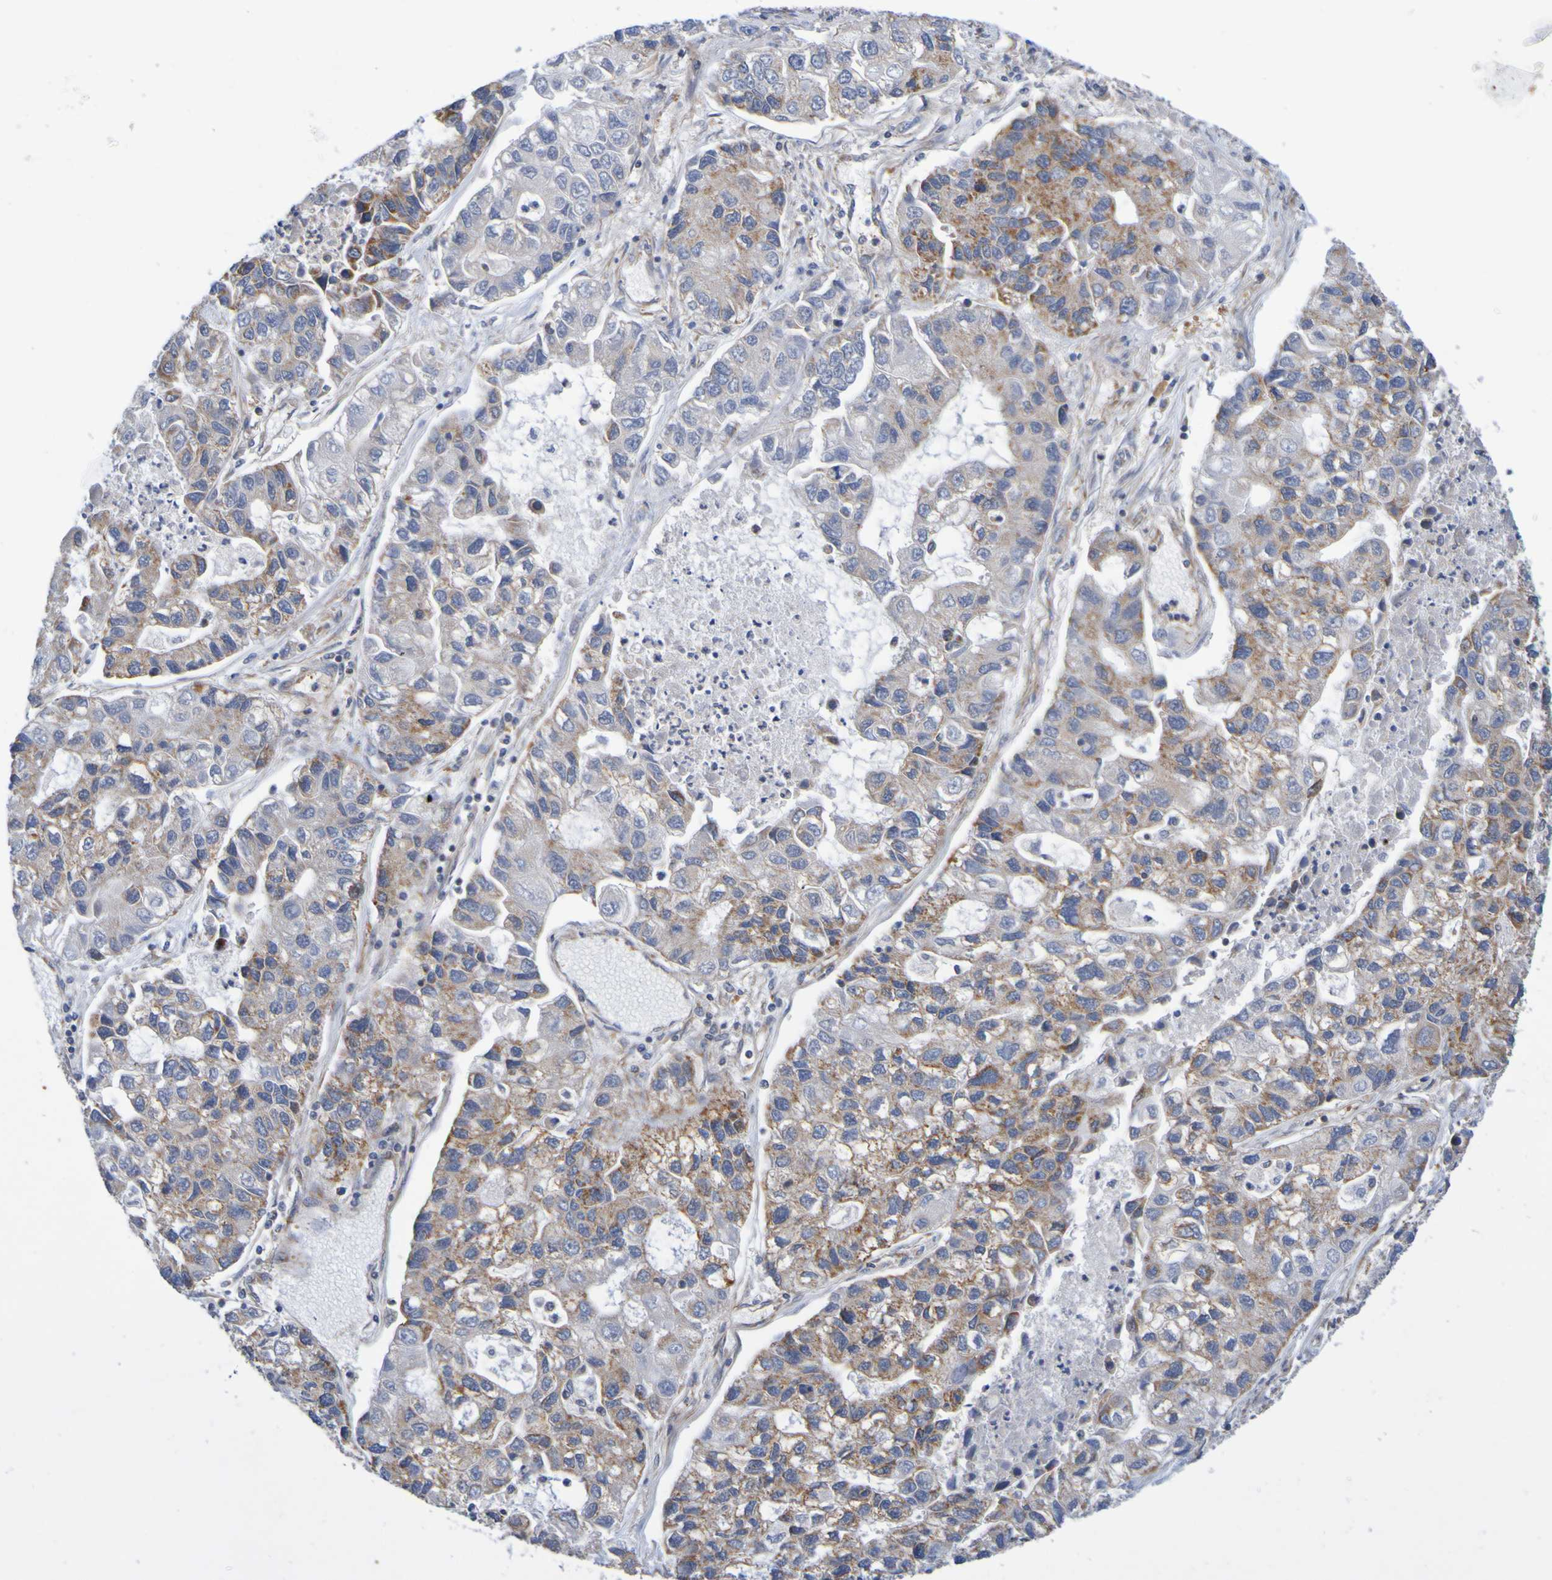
{"staining": {"intensity": "strong", "quantity": "25%-75%", "location": "cytoplasmic/membranous"}, "tissue": "lung cancer", "cell_type": "Tumor cells", "image_type": "cancer", "snomed": [{"axis": "morphology", "description": "Adenocarcinoma, NOS"}, {"axis": "topography", "description": "Lung"}], "caption": "Lung cancer stained for a protein (brown) demonstrates strong cytoplasmic/membranous positive positivity in approximately 25%-75% of tumor cells.", "gene": "CCDC51", "patient": {"sex": "female", "age": 51}}